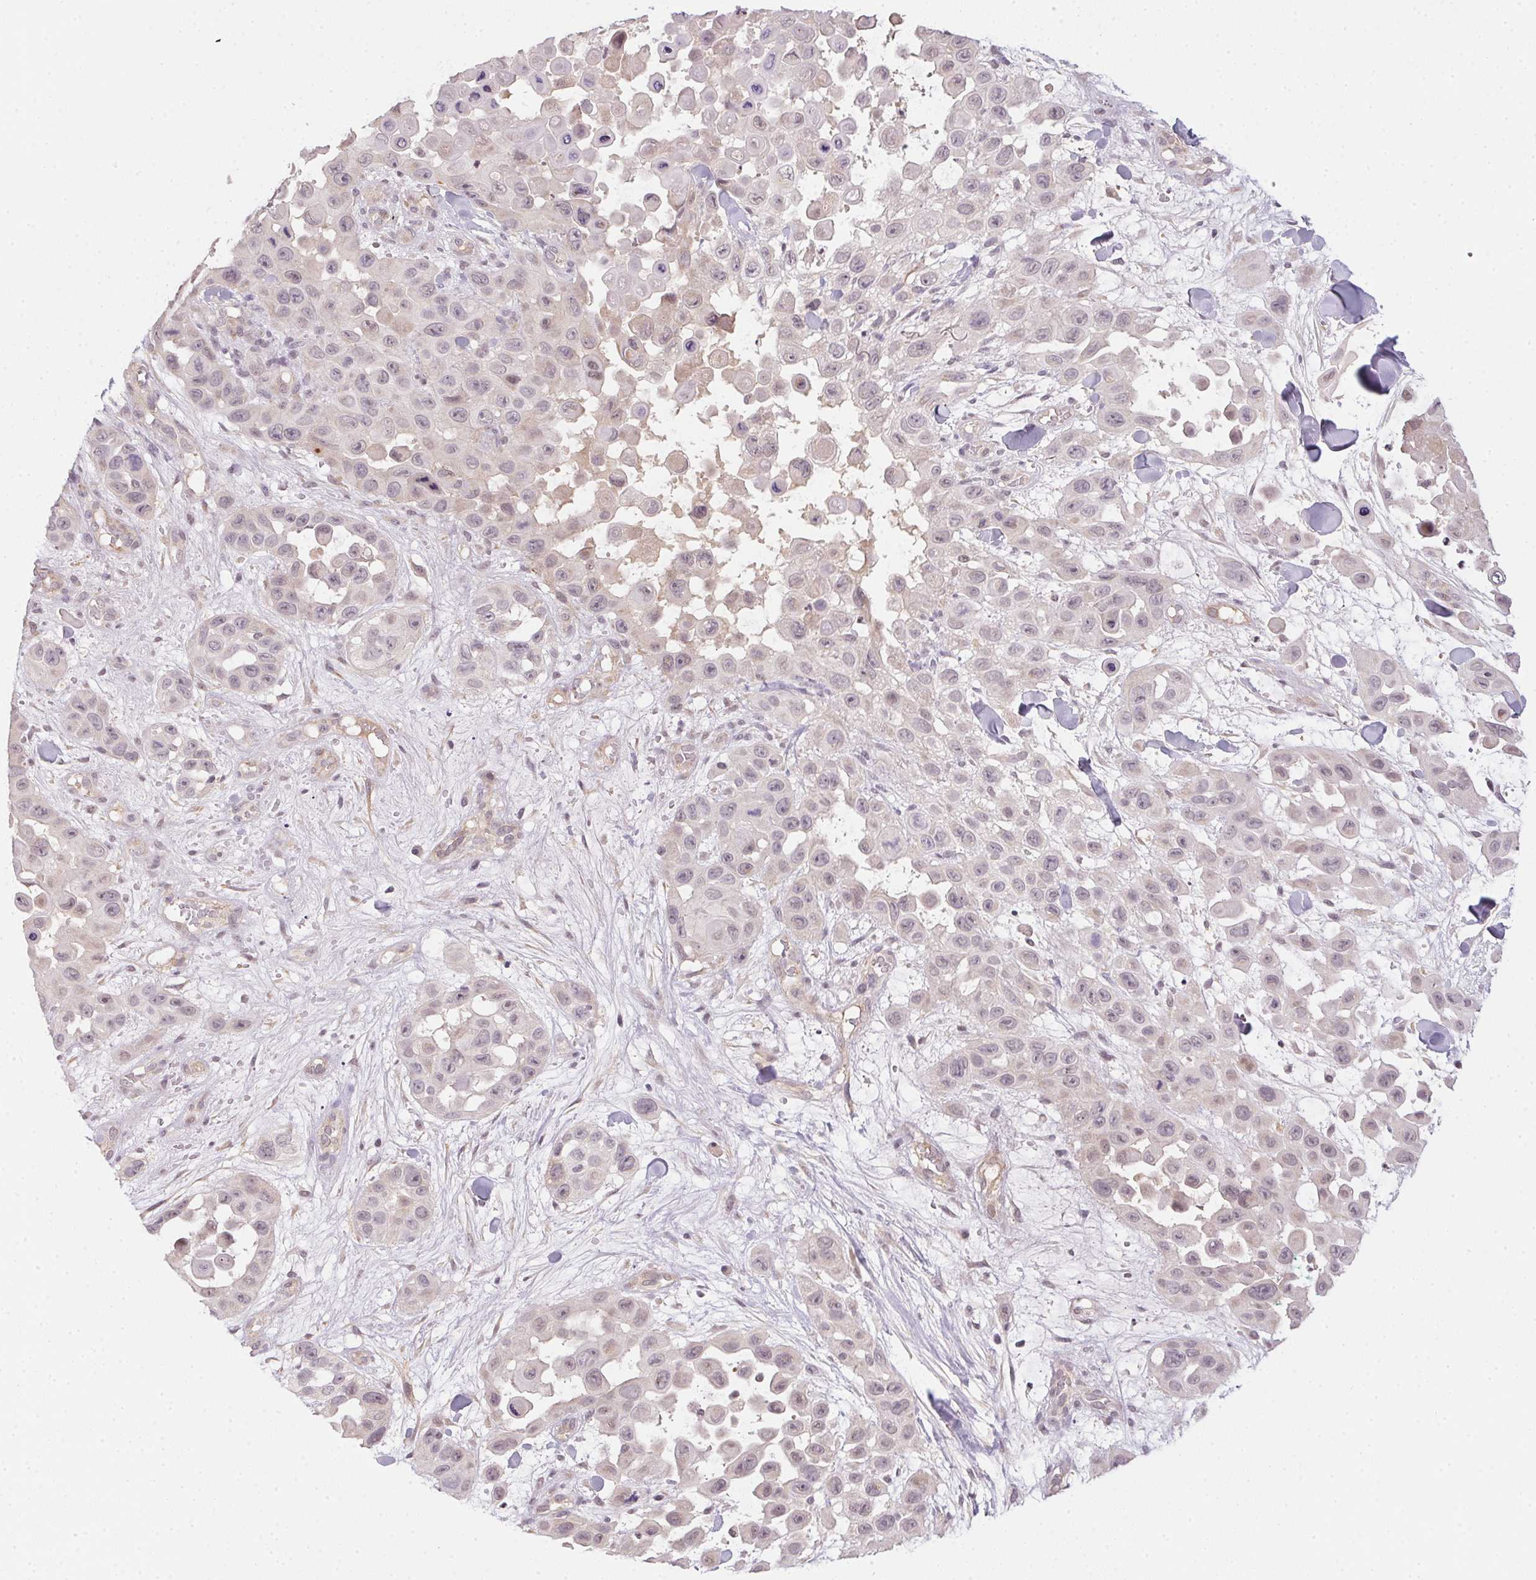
{"staining": {"intensity": "negative", "quantity": "none", "location": "none"}, "tissue": "skin cancer", "cell_type": "Tumor cells", "image_type": "cancer", "snomed": [{"axis": "morphology", "description": "Squamous cell carcinoma, NOS"}, {"axis": "topography", "description": "Skin"}], "caption": "This is a image of immunohistochemistry staining of skin squamous cell carcinoma, which shows no expression in tumor cells.", "gene": "CFAP92", "patient": {"sex": "male", "age": 81}}